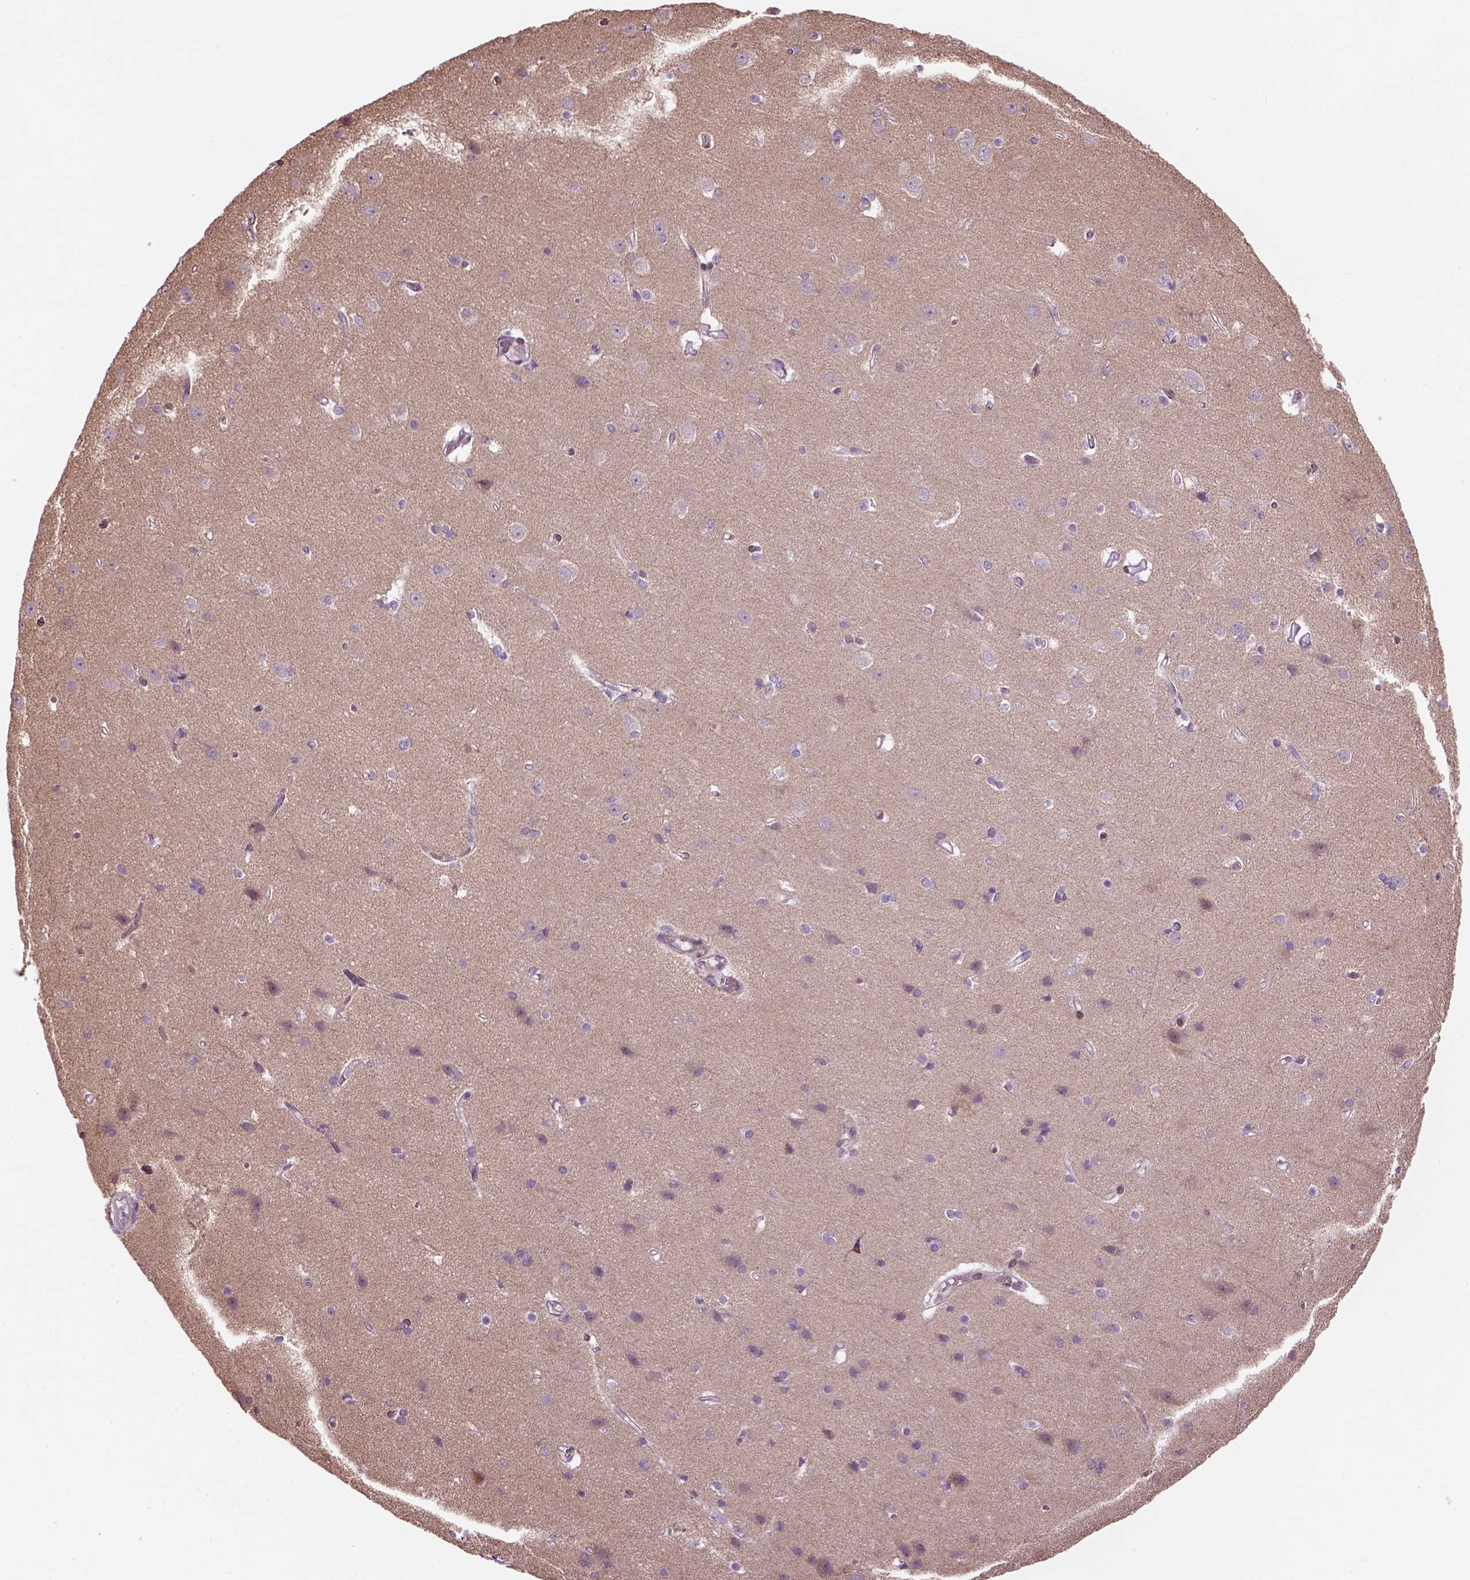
{"staining": {"intensity": "negative", "quantity": "none", "location": "none"}, "tissue": "cerebral cortex", "cell_type": "Endothelial cells", "image_type": "normal", "snomed": [{"axis": "morphology", "description": "Normal tissue, NOS"}, {"axis": "topography", "description": "Cerebral cortex"}], "caption": "Immunohistochemical staining of benign human cerebral cortex demonstrates no significant expression in endothelial cells. (Stains: DAB immunohistochemistry with hematoxylin counter stain, Microscopy: brightfield microscopy at high magnification).", "gene": "XK", "patient": {"sex": "male", "age": 37}}